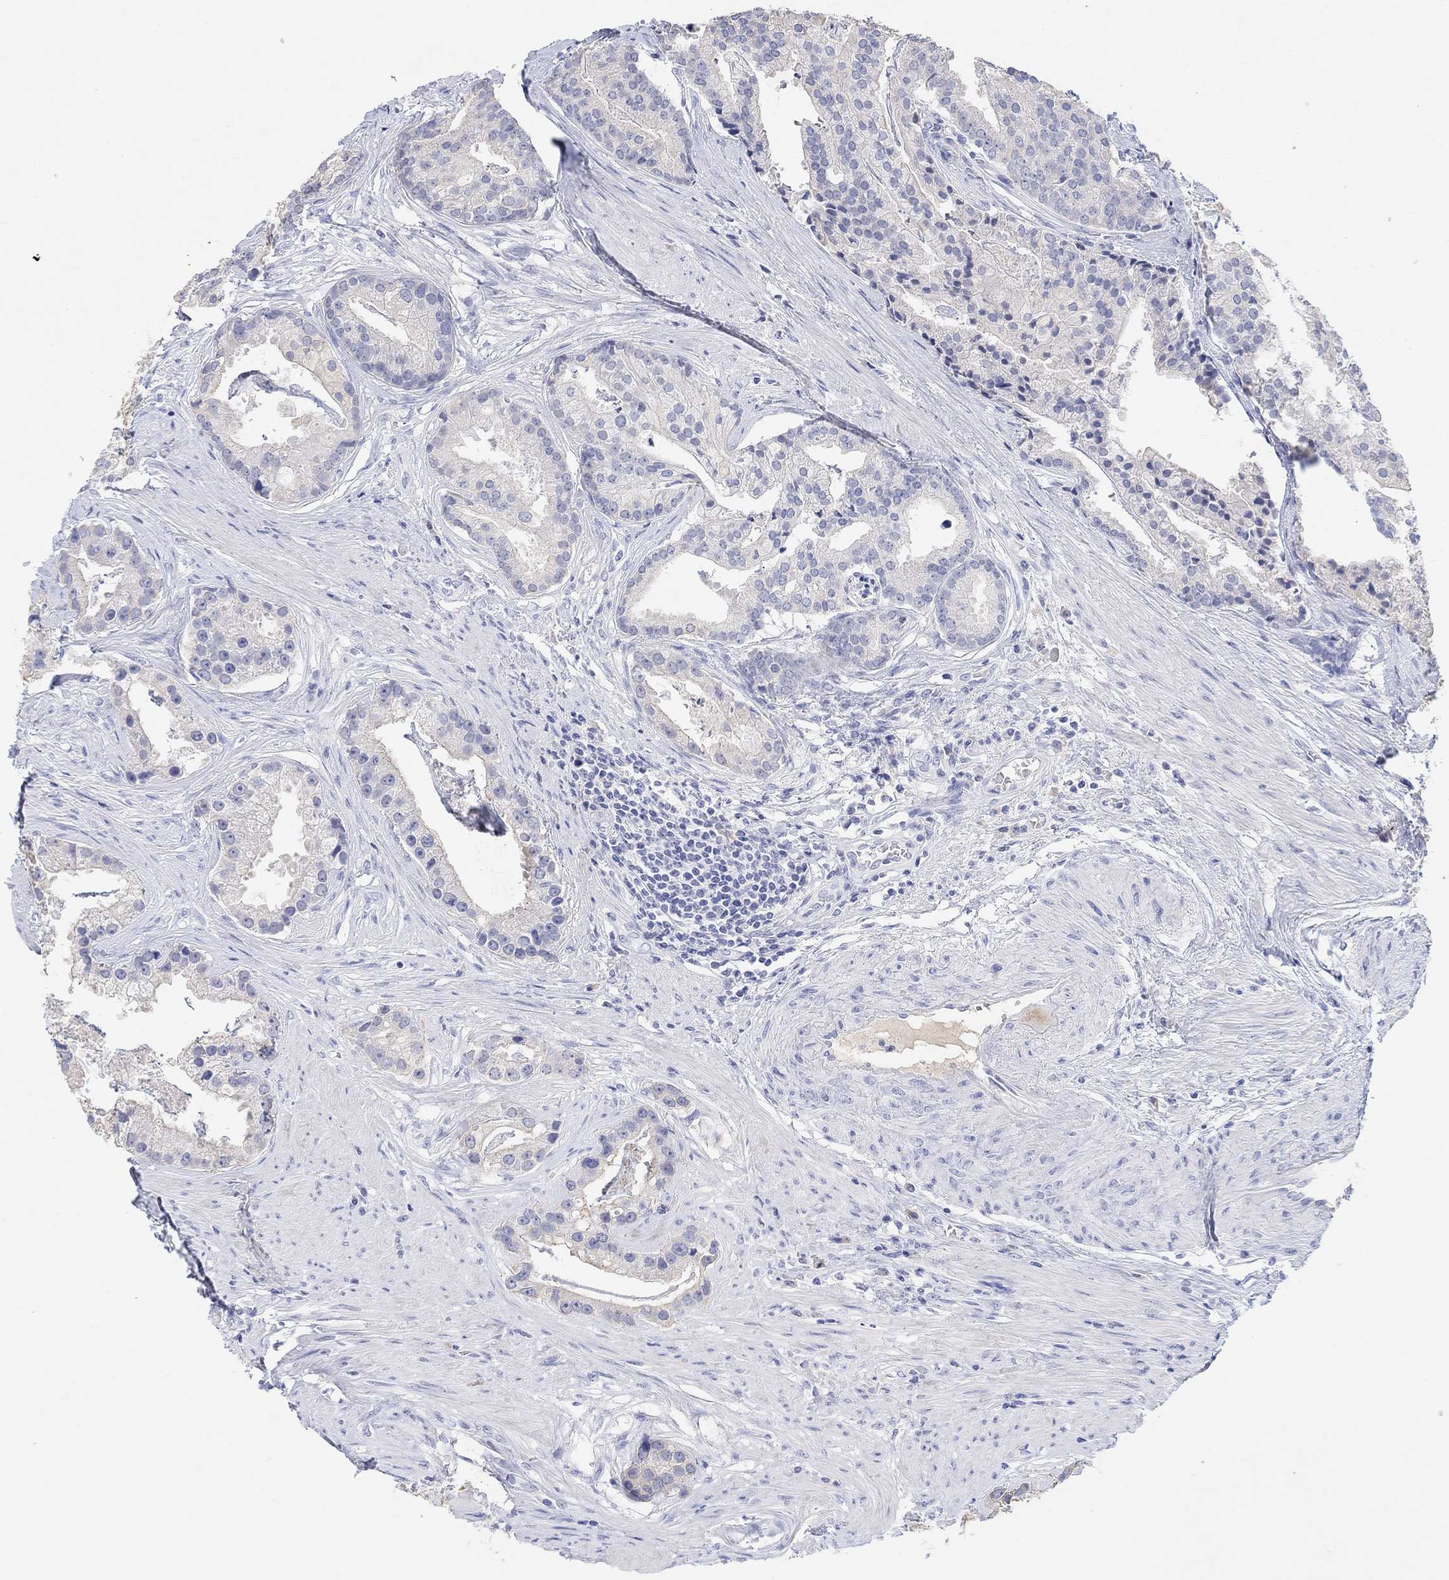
{"staining": {"intensity": "negative", "quantity": "none", "location": "none"}, "tissue": "prostate cancer", "cell_type": "Tumor cells", "image_type": "cancer", "snomed": [{"axis": "morphology", "description": "Adenocarcinoma, NOS"}, {"axis": "topography", "description": "Prostate and seminal vesicle, NOS"}, {"axis": "topography", "description": "Prostate"}], "caption": "The histopathology image demonstrates no significant expression in tumor cells of prostate cancer.", "gene": "TYR", "patient": {"sex": "male", "age": 44}}